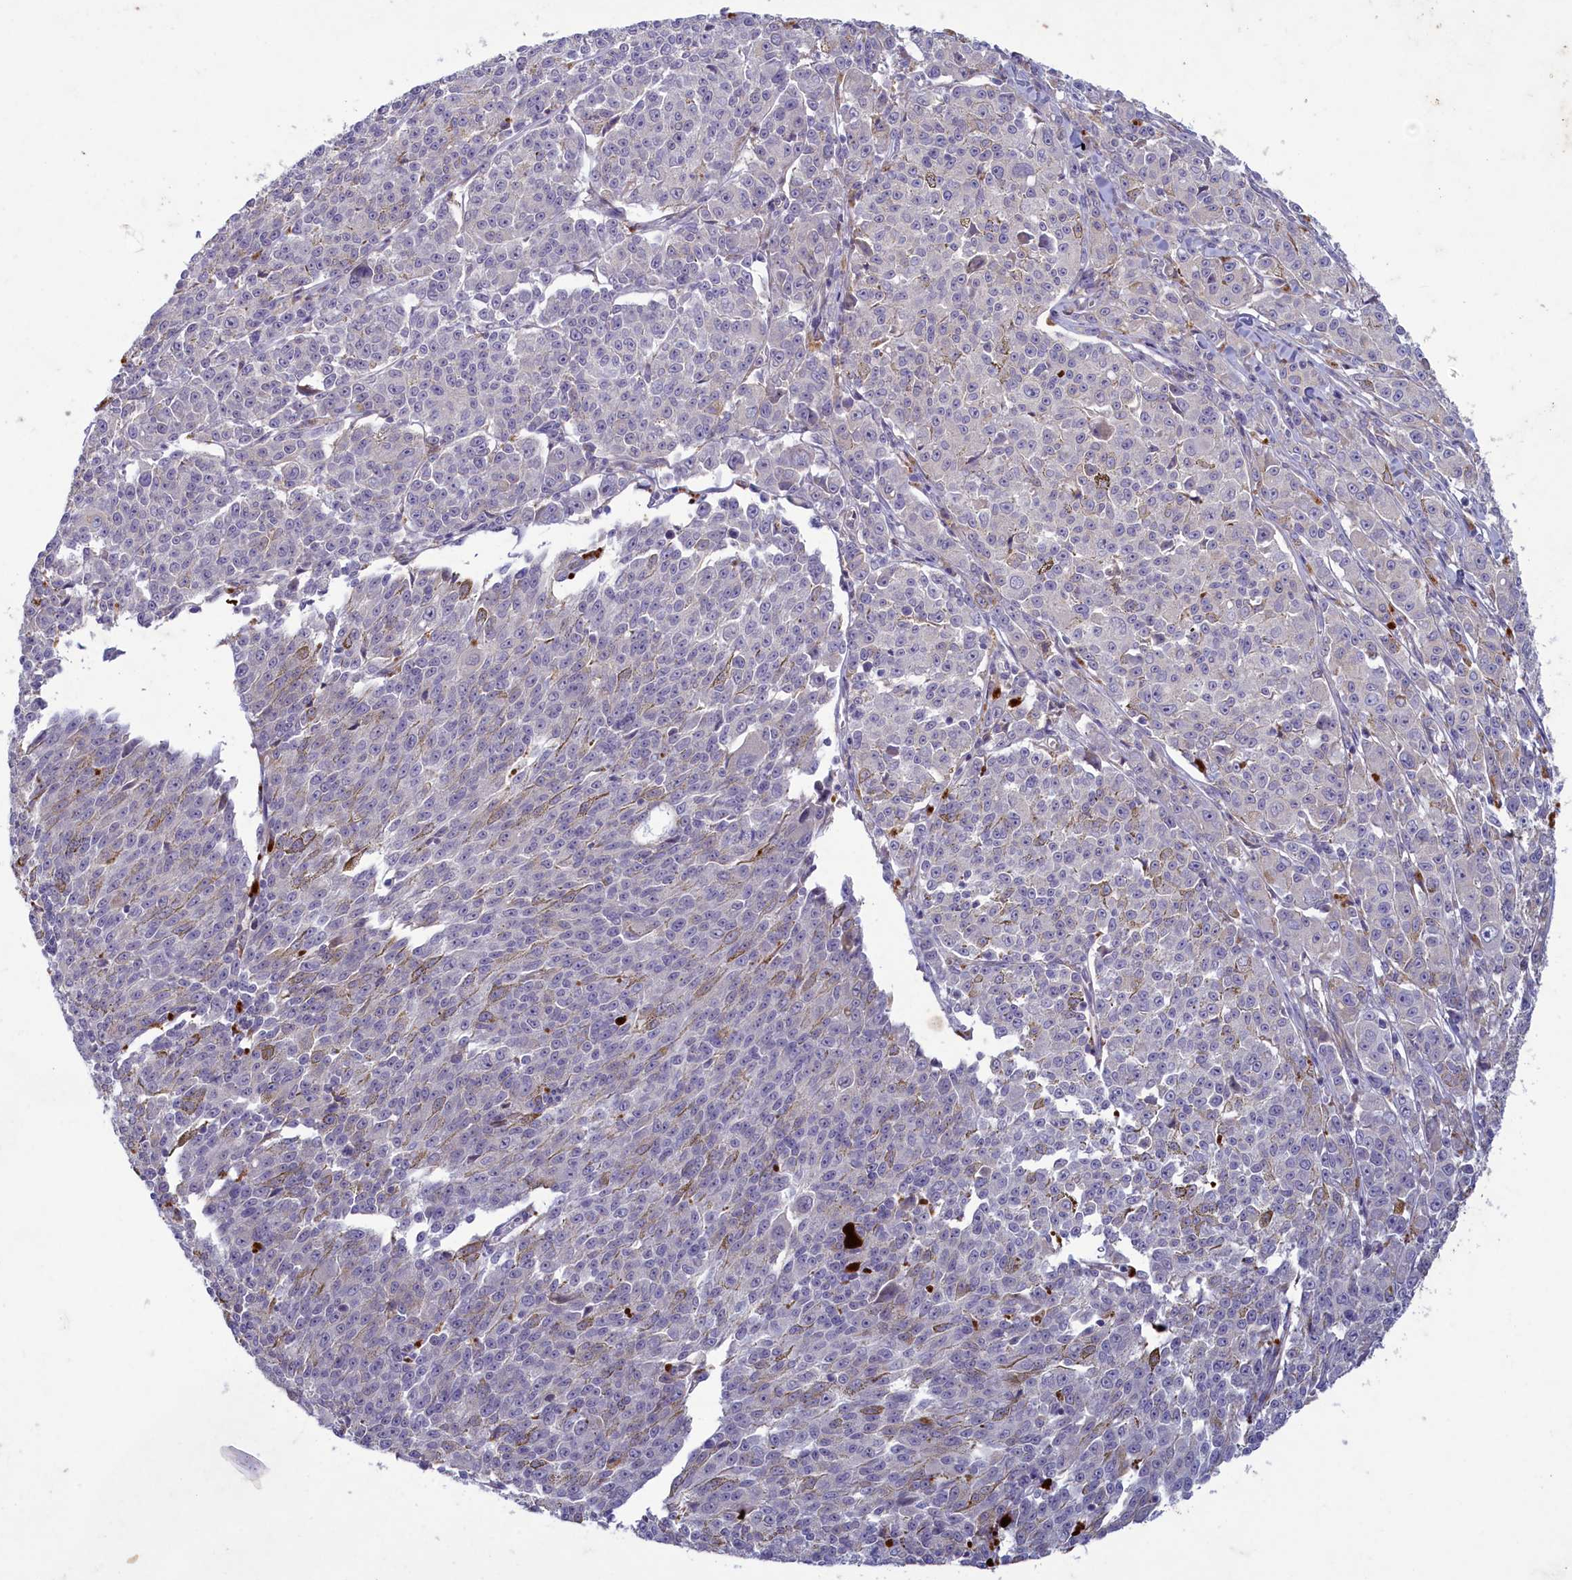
{"staining": {"intensity": "negative", "quantity": "none", "location": "none"}, "tissue": "melanoma", "cell_type": "Tumor cells", "image_type": "cancer", "snomed": [{"axis": "morphology", "description": "Malignant melanoma, NOS"}, {"axis": "topography", "description": "Skin"}], "caption": "This is a photomicrograph of immunohistochemistry staining of melanoma, which shows no positivity in tumor cells.", "gene": "PLEKHG6", "patient": {"sex": "female", "age": 52}}